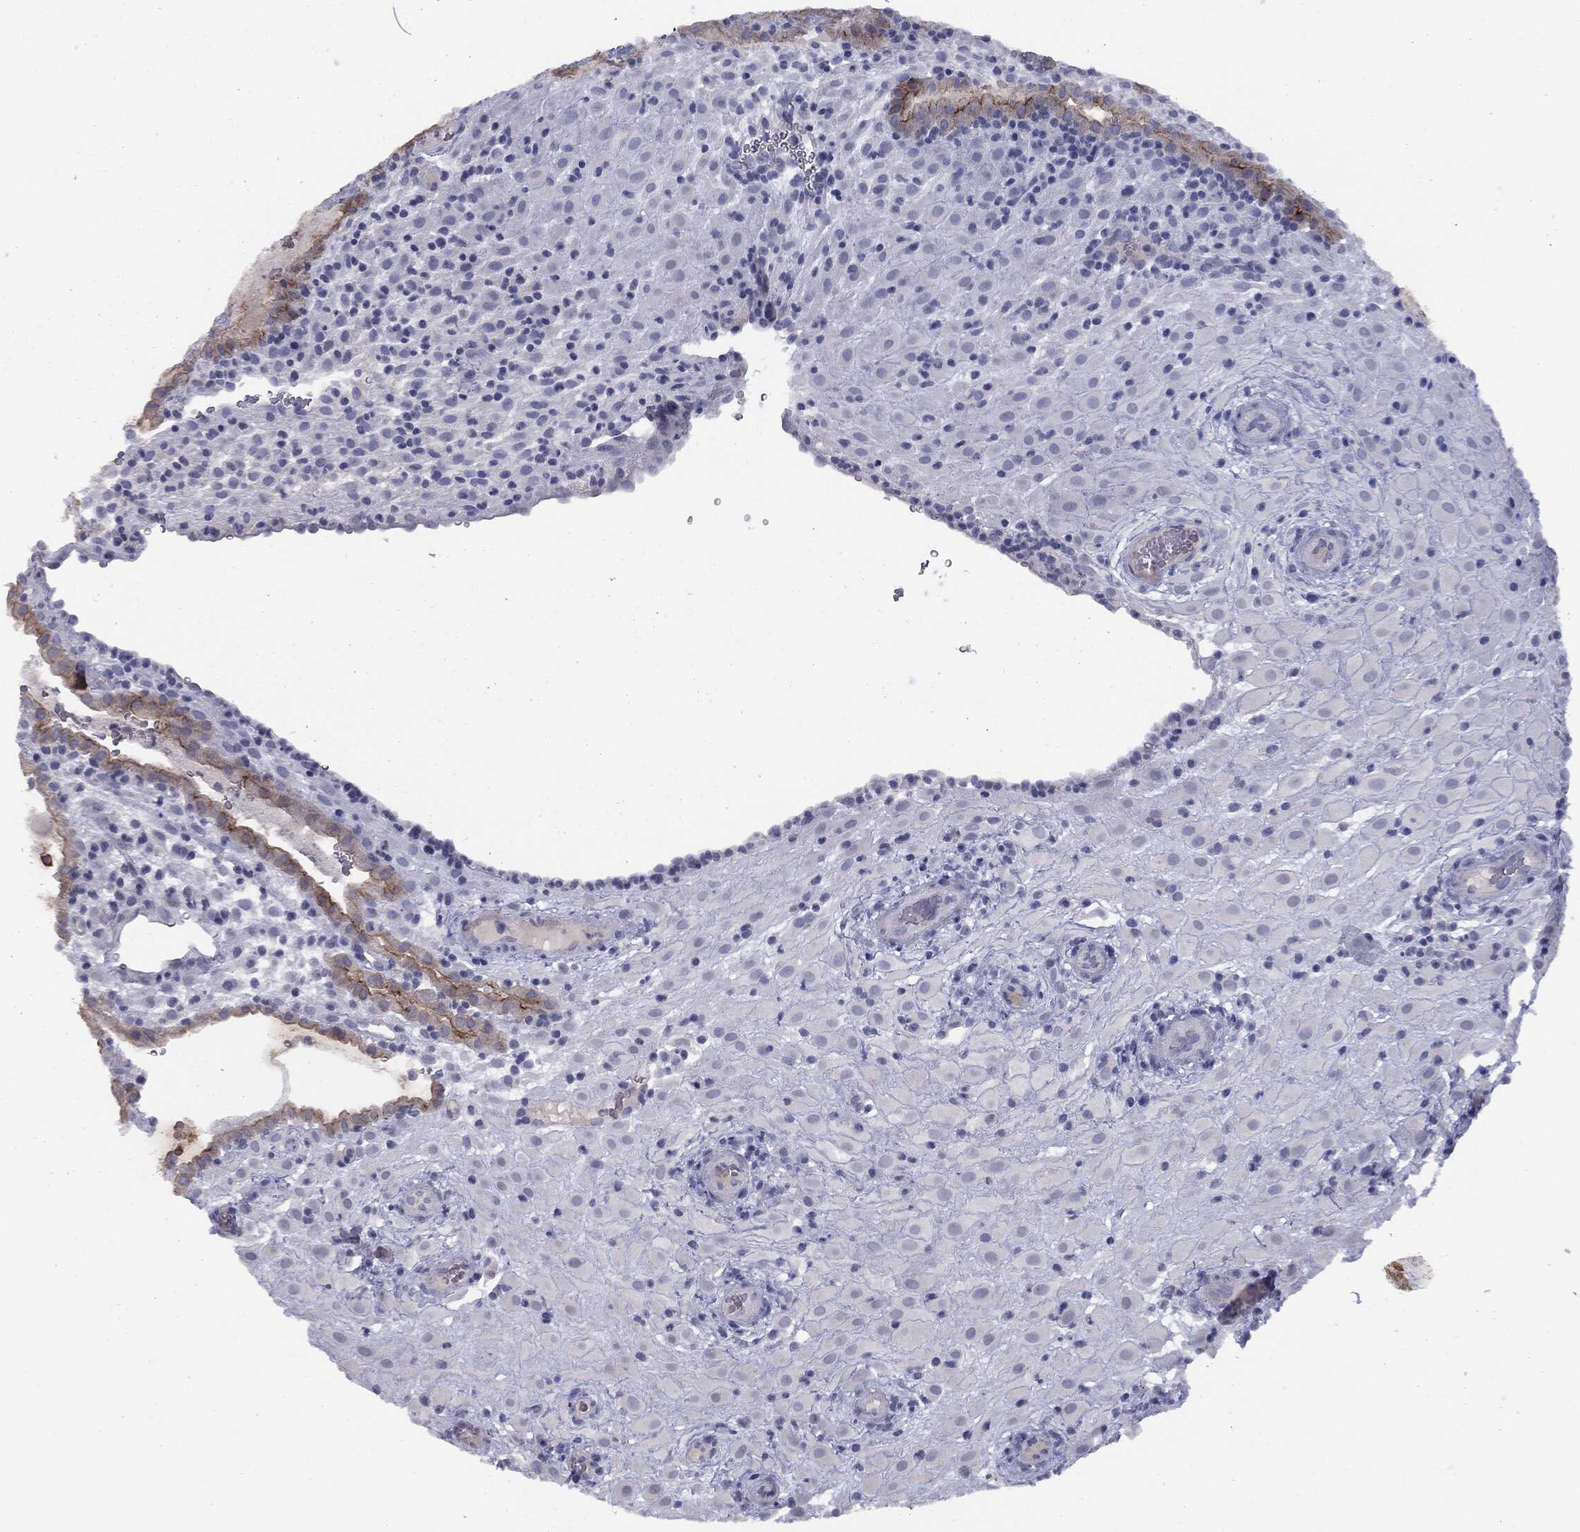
{"staining": {"intensity": "negative", "quantity": "none", "location": "none"}, "tissue": "placenta", "cell_type": "Decidual cells", "image_type": "normal", "snomed": [{"axis": "morphology", "description": "Normal tissue, NOS"}, {"axis": "topography", "description": "Placenta"}], "caption": "Immunohistochemistry photomicrograph of unremarkable human placenta stained for a protein (brown), which exhibits no positivity in decidual cells.", "gene": "MUC1", "patient": {"sex": "female", "age": 19}}